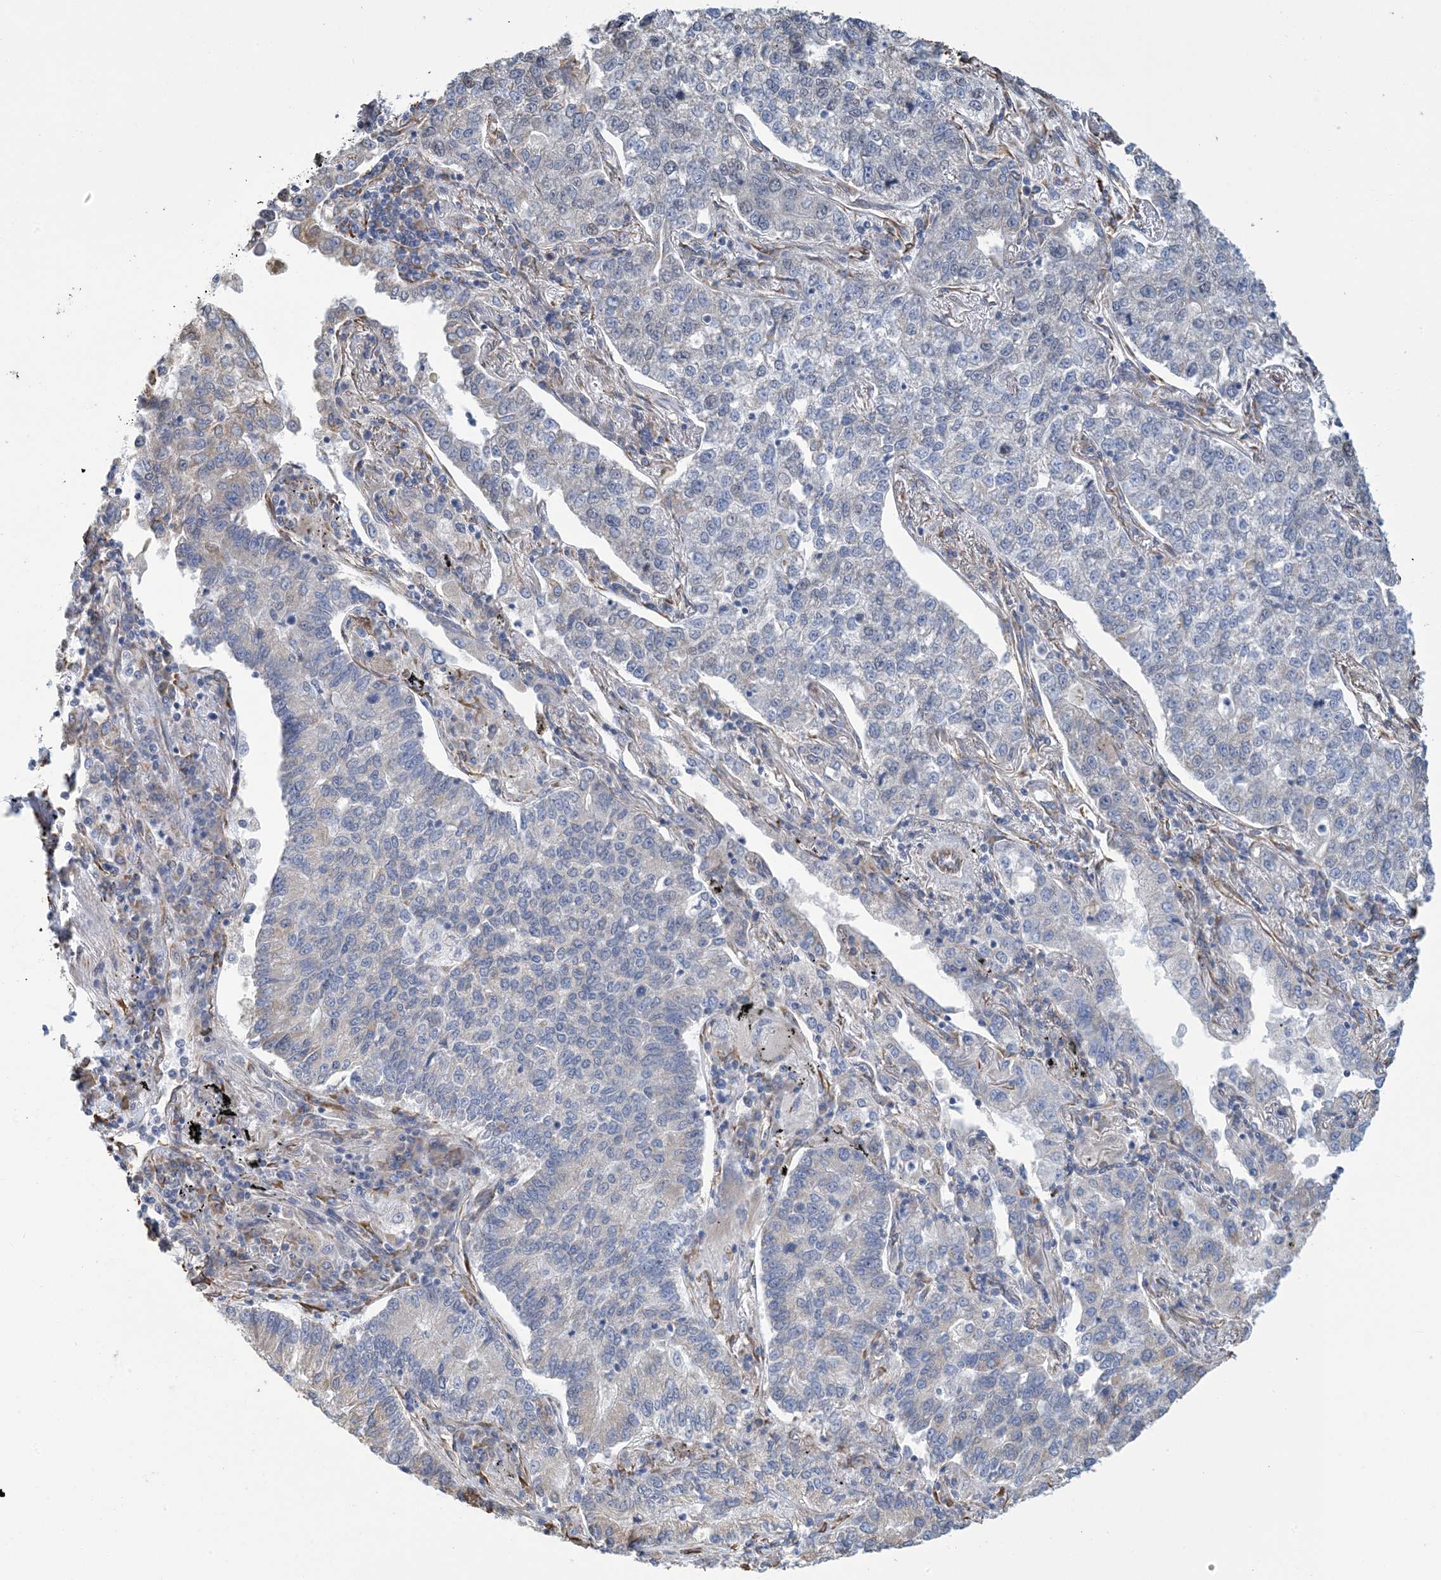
{"staining": {"intensity": "negative", "quantity": "none", "location": "none"}, "tissue": "lung cancer", "cell_type": "Tumor cells", "image_type": "cancer", "snomed": [{"axis": "morphology", "description": "Adenocarcinoma, NOS"}, {"axis": "topography", "description": "Lung"}], "caption": "Histopathology image shows no protein staining in tumor cells of lung adenocarcinoma tissue.", "gene": "CCDC14", "patient": {"sex": "male", "age": 49}}